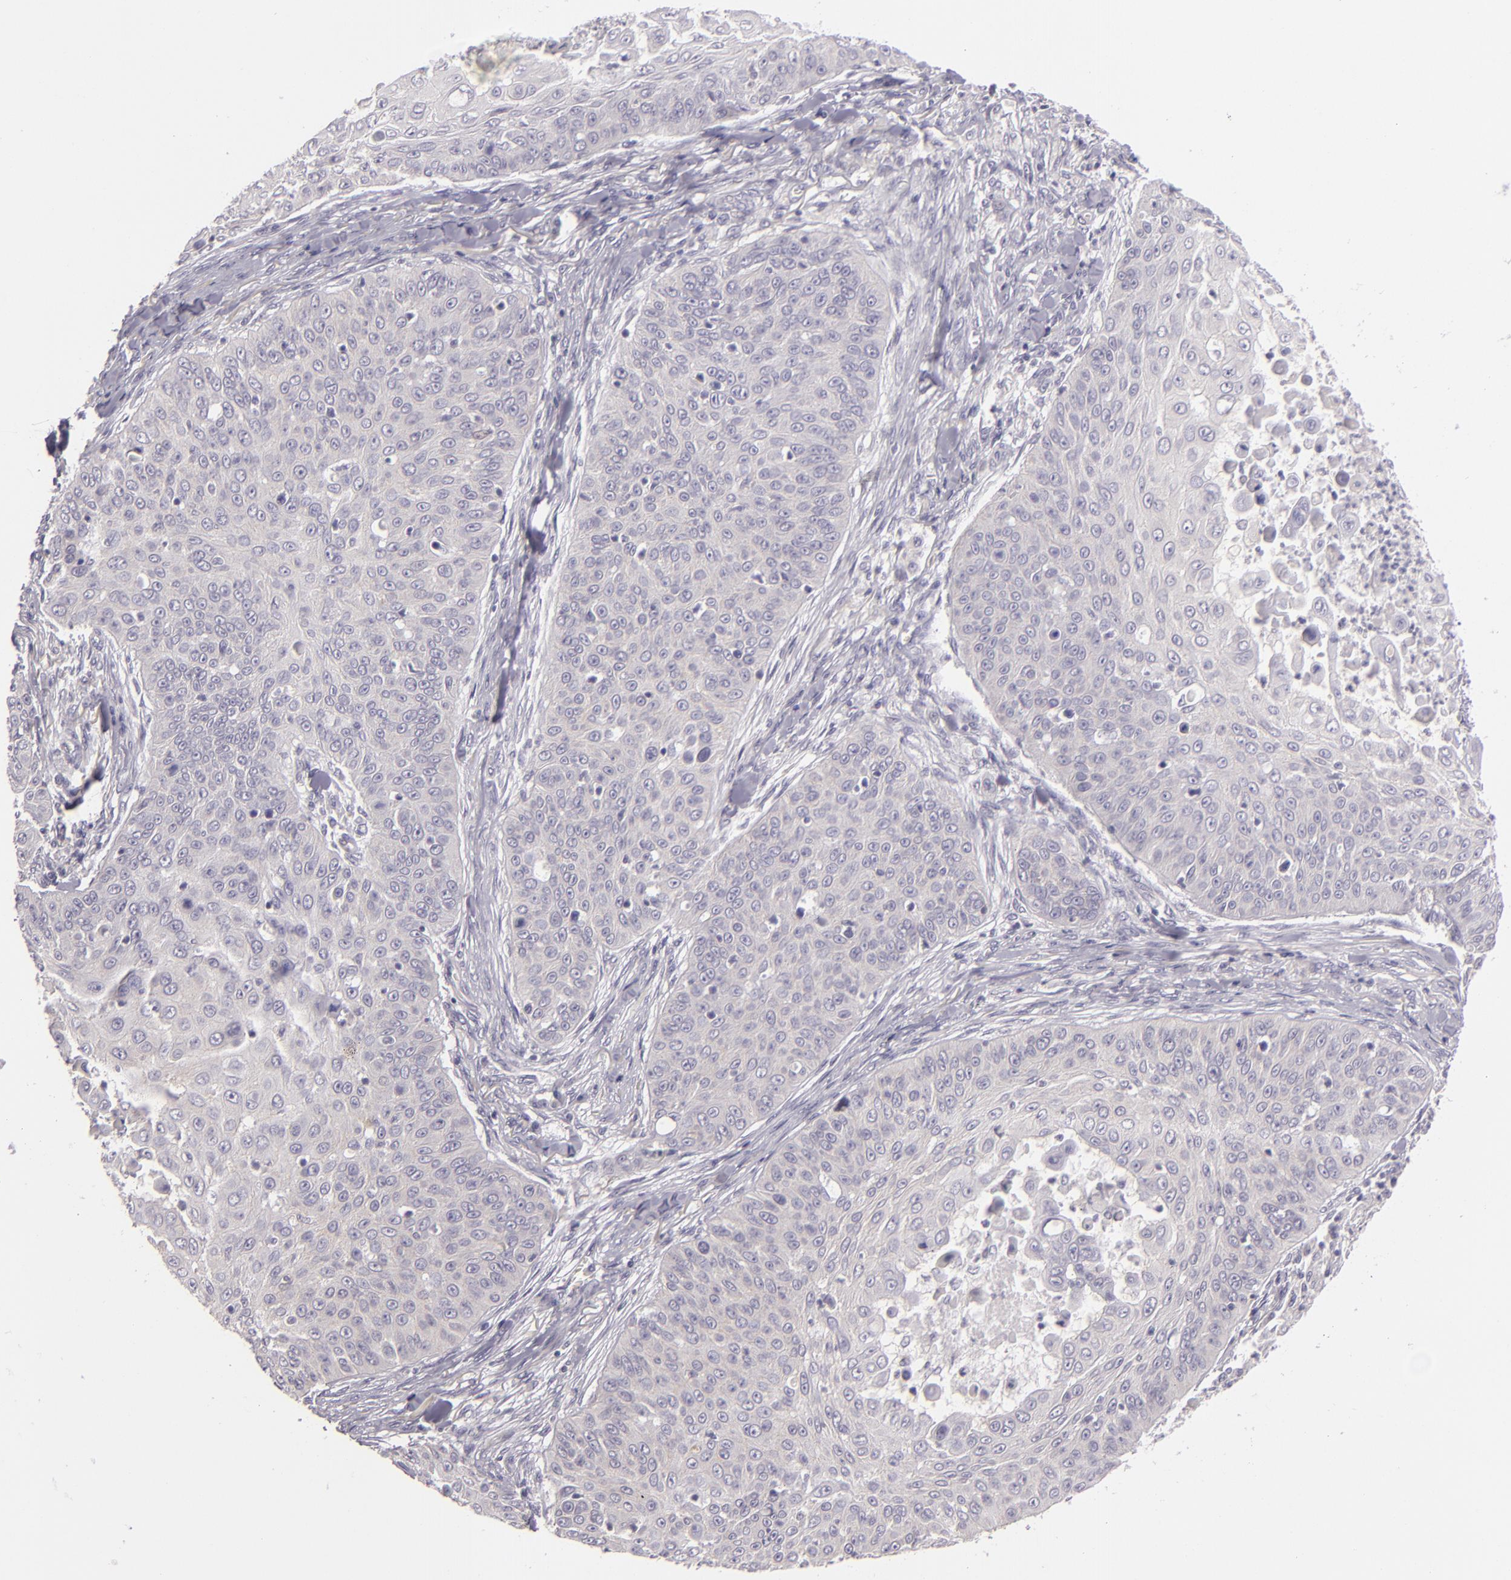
{"staining": {"intensity": "negative", "quantity": "none", "location": "none"}, "tissue": "skin cancer", "cell_type": "Tumor cells", "image_type": "cancer", "snomed": [{"axis": "morphology", "description": "Squamous cell carcinoma, NOS"}, {"axis": "topography", "description": "Skin"}], "caption": "Tumor cells are negative for brown protein staining in squamous cell carcinoma (skin).", "gene": "EGFL6", "patient": {"sex": "male", "age": 82}}